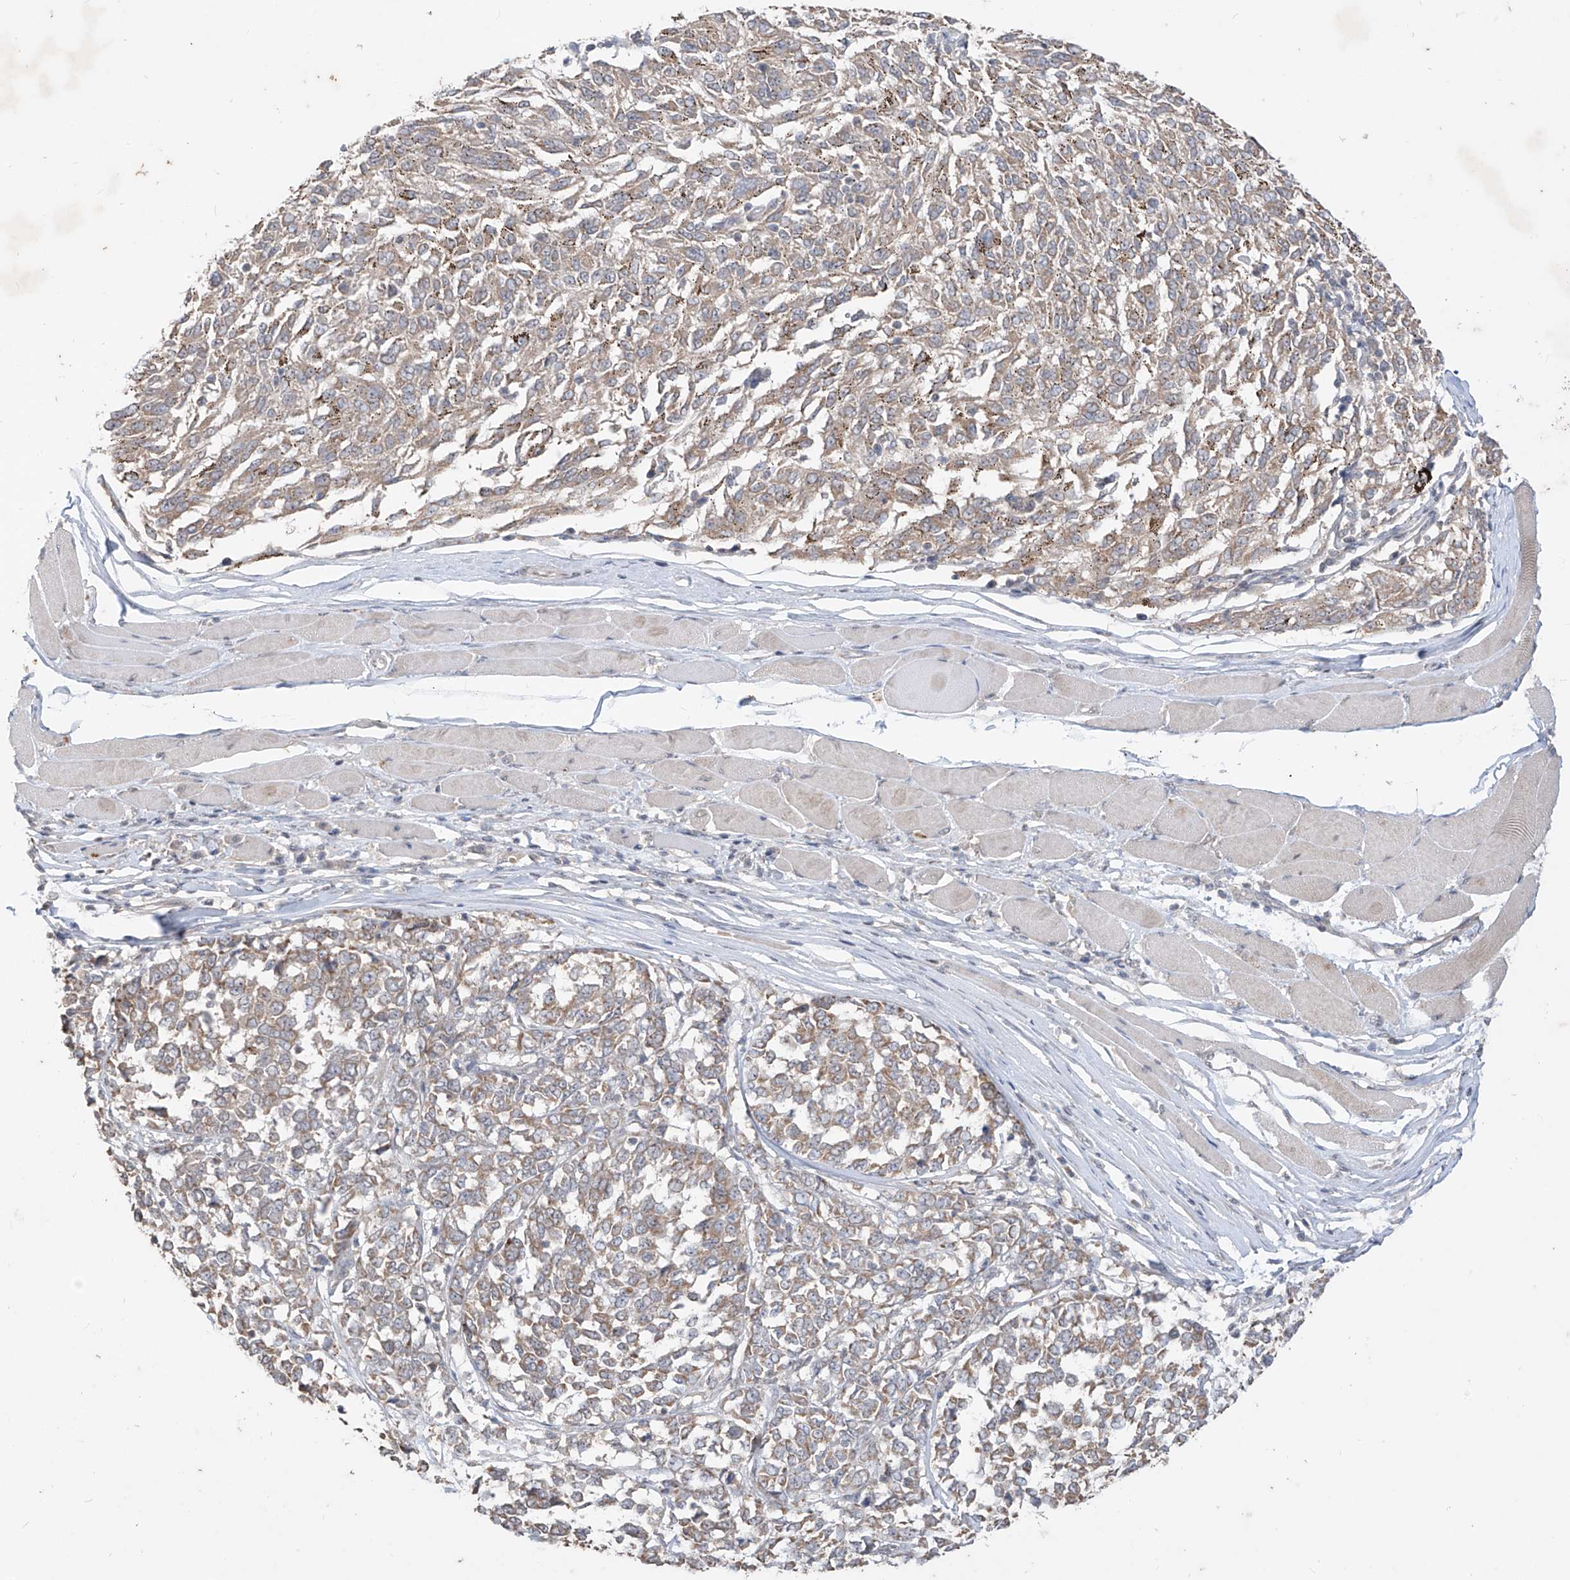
{"staining": {"intensity": "weak", "quantity": "25%-75%", "location": "cytoplasmic/membranous"}, "tissue": "melanoma", "cell_type": "Tumor cells", "image_type": "cancer", "snomed": [{"axis": "morphology", "description": "Malignant melanoma, NOS"}, {"axis": "topography", "description": "Skin"}], "caption": "Protein expression analysis of malignant melanoma displays weak cytoplasmic/membranous positivity in approximately 25%-75% of tumor cells.", "gene": "MTUS2", "patient": {"sex": "female", "age": 72}}